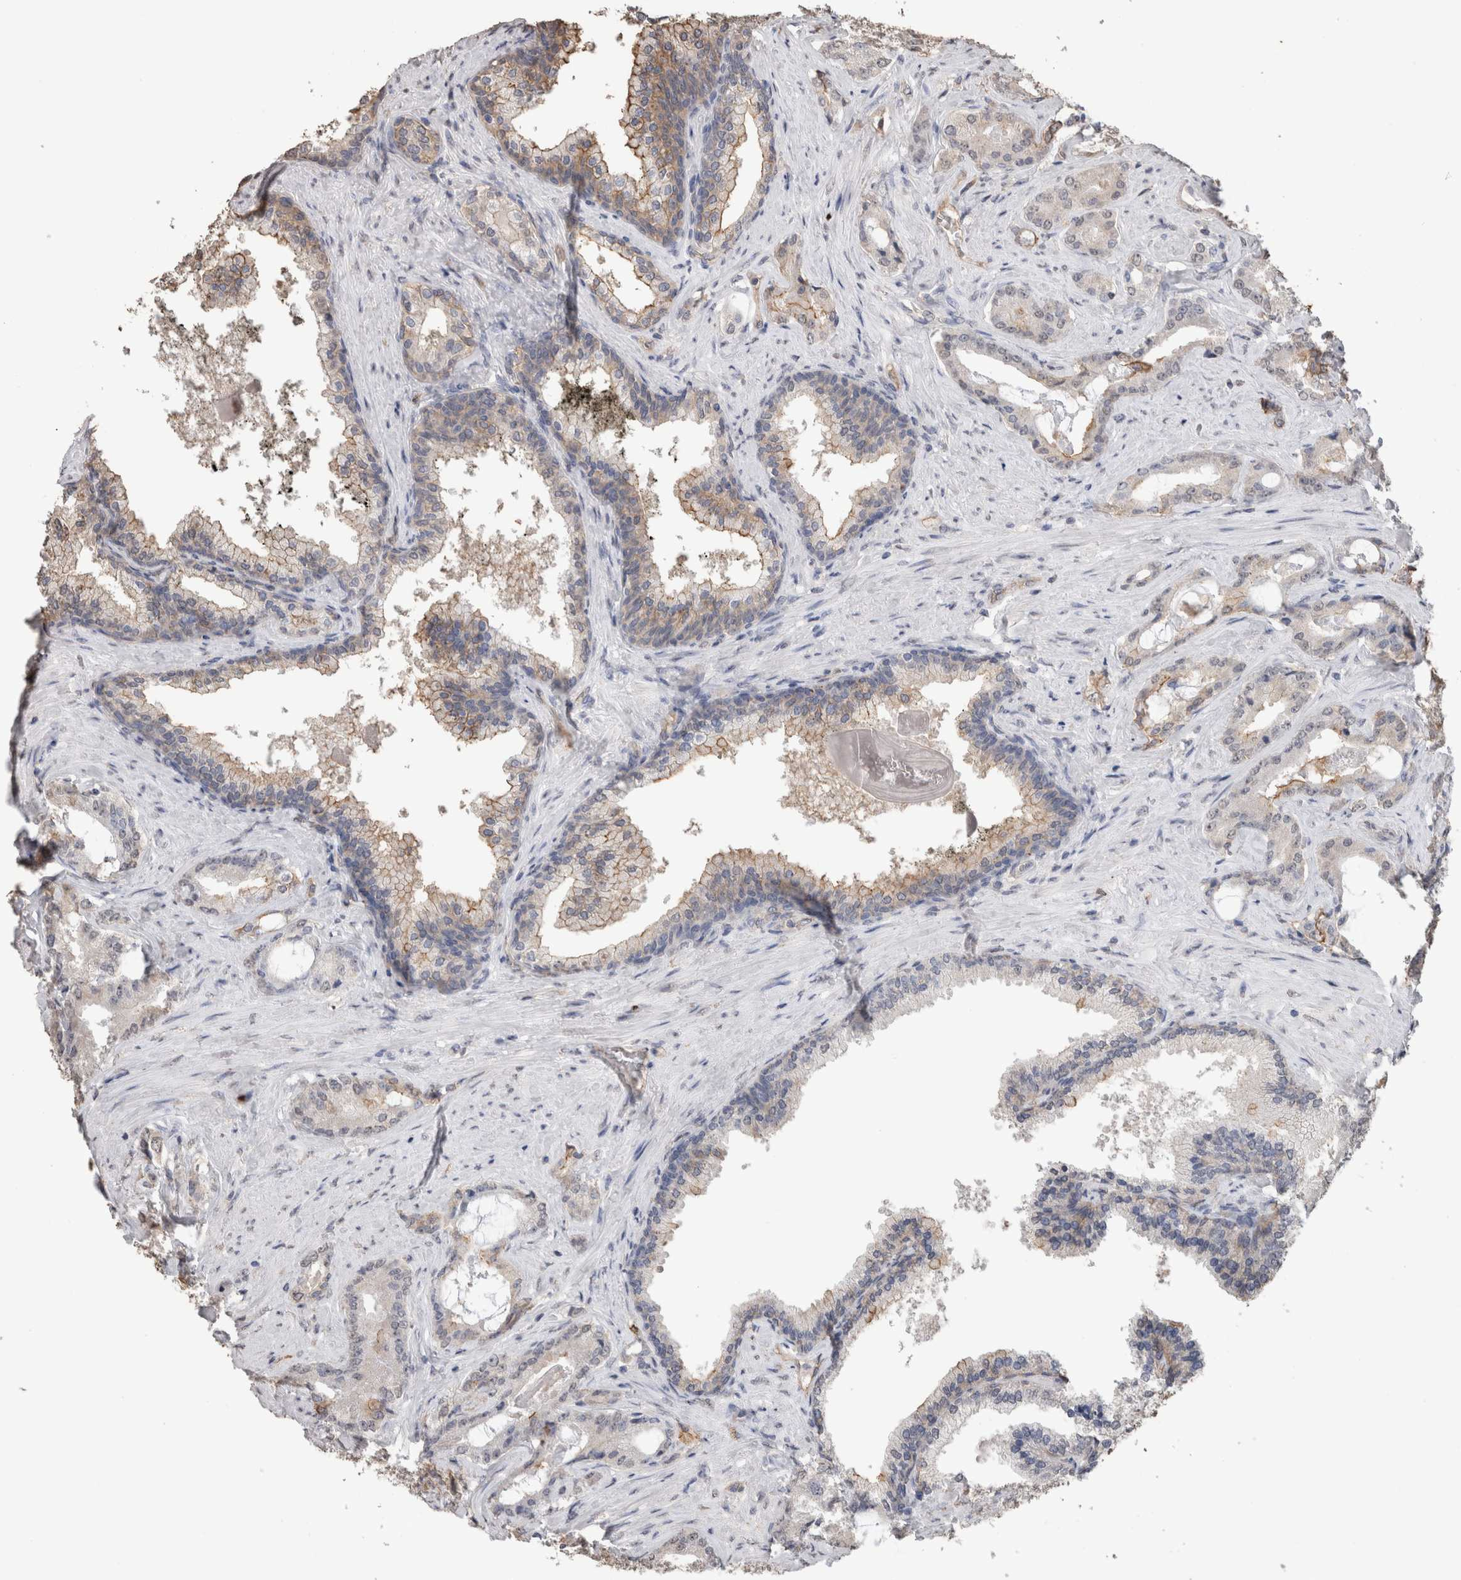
{"staining": {"intensity": "negative", "quantity": "none", "location": "none"}, "tissue": "prostate cancer", "cell_type": "Tumor cells", "image_type": "cancer", "snomed": [{"axis": "morphology", "description": "Adenocarcinoma, Low grade"}, {"axis": "topography", "description": "Prostate"}], "caption": "Histopathology image shows no protein staining in tumor cells of prostate cancer tissue.", "gene": "S100A10", "patient": {"sex": "male", "age": 71}}